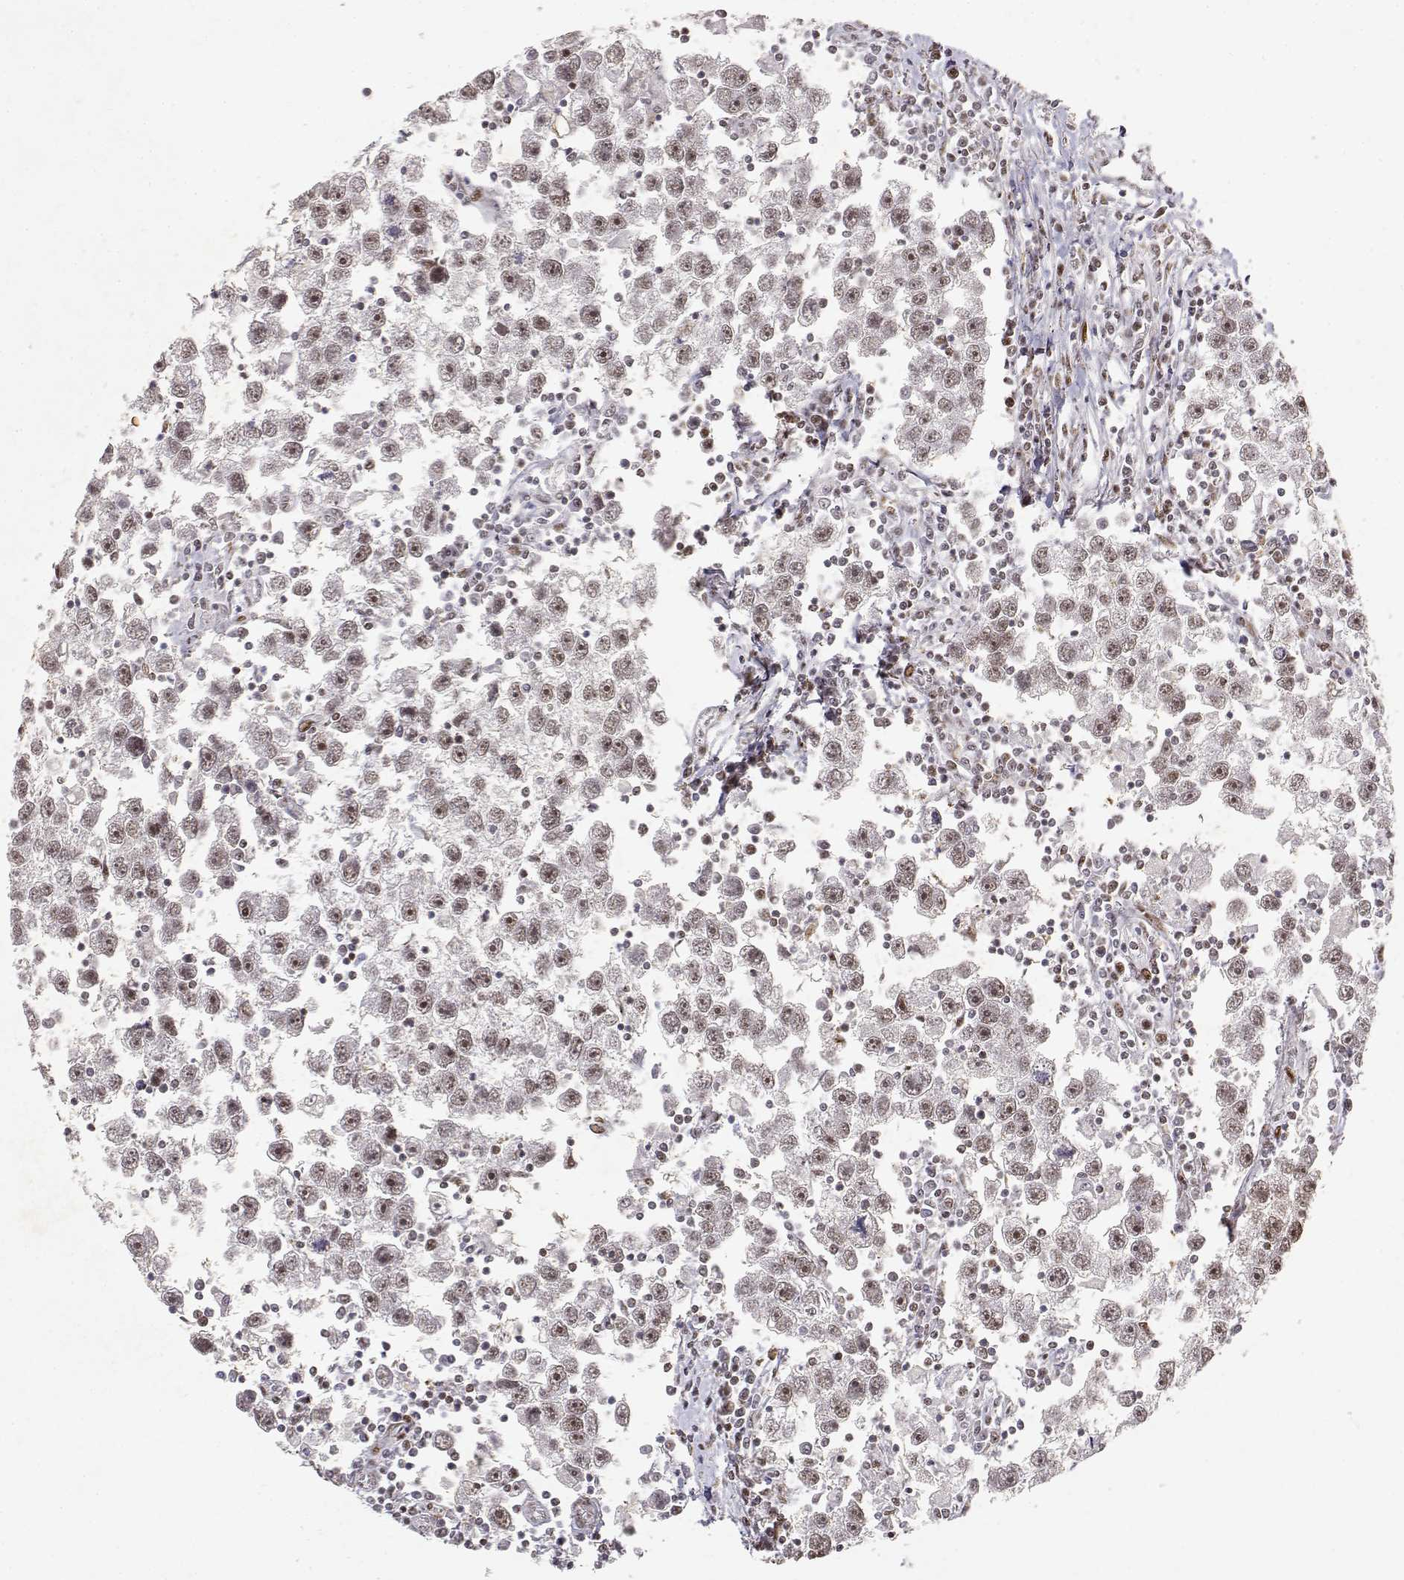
{"staining": {"intensity": "weak", "quantity": "25%-75%", "location": "nuclear"}, "tissue": "testis cancer", "cell_type": "Tumor cells", "image_type": "cancer", "snomed": [{"axis": "morphology", "description": "Seminoma, NOS"}, {"axis": "topography", "description": "Testis"}], "caption": "This image shows immunohistochemistry (IHC) staining of testis cancer, with low weak nuclear staining in approximately 25%-75% of tumor cells.", "gene": "RSF1", "patient": {"sex": "male", "age": 30}}